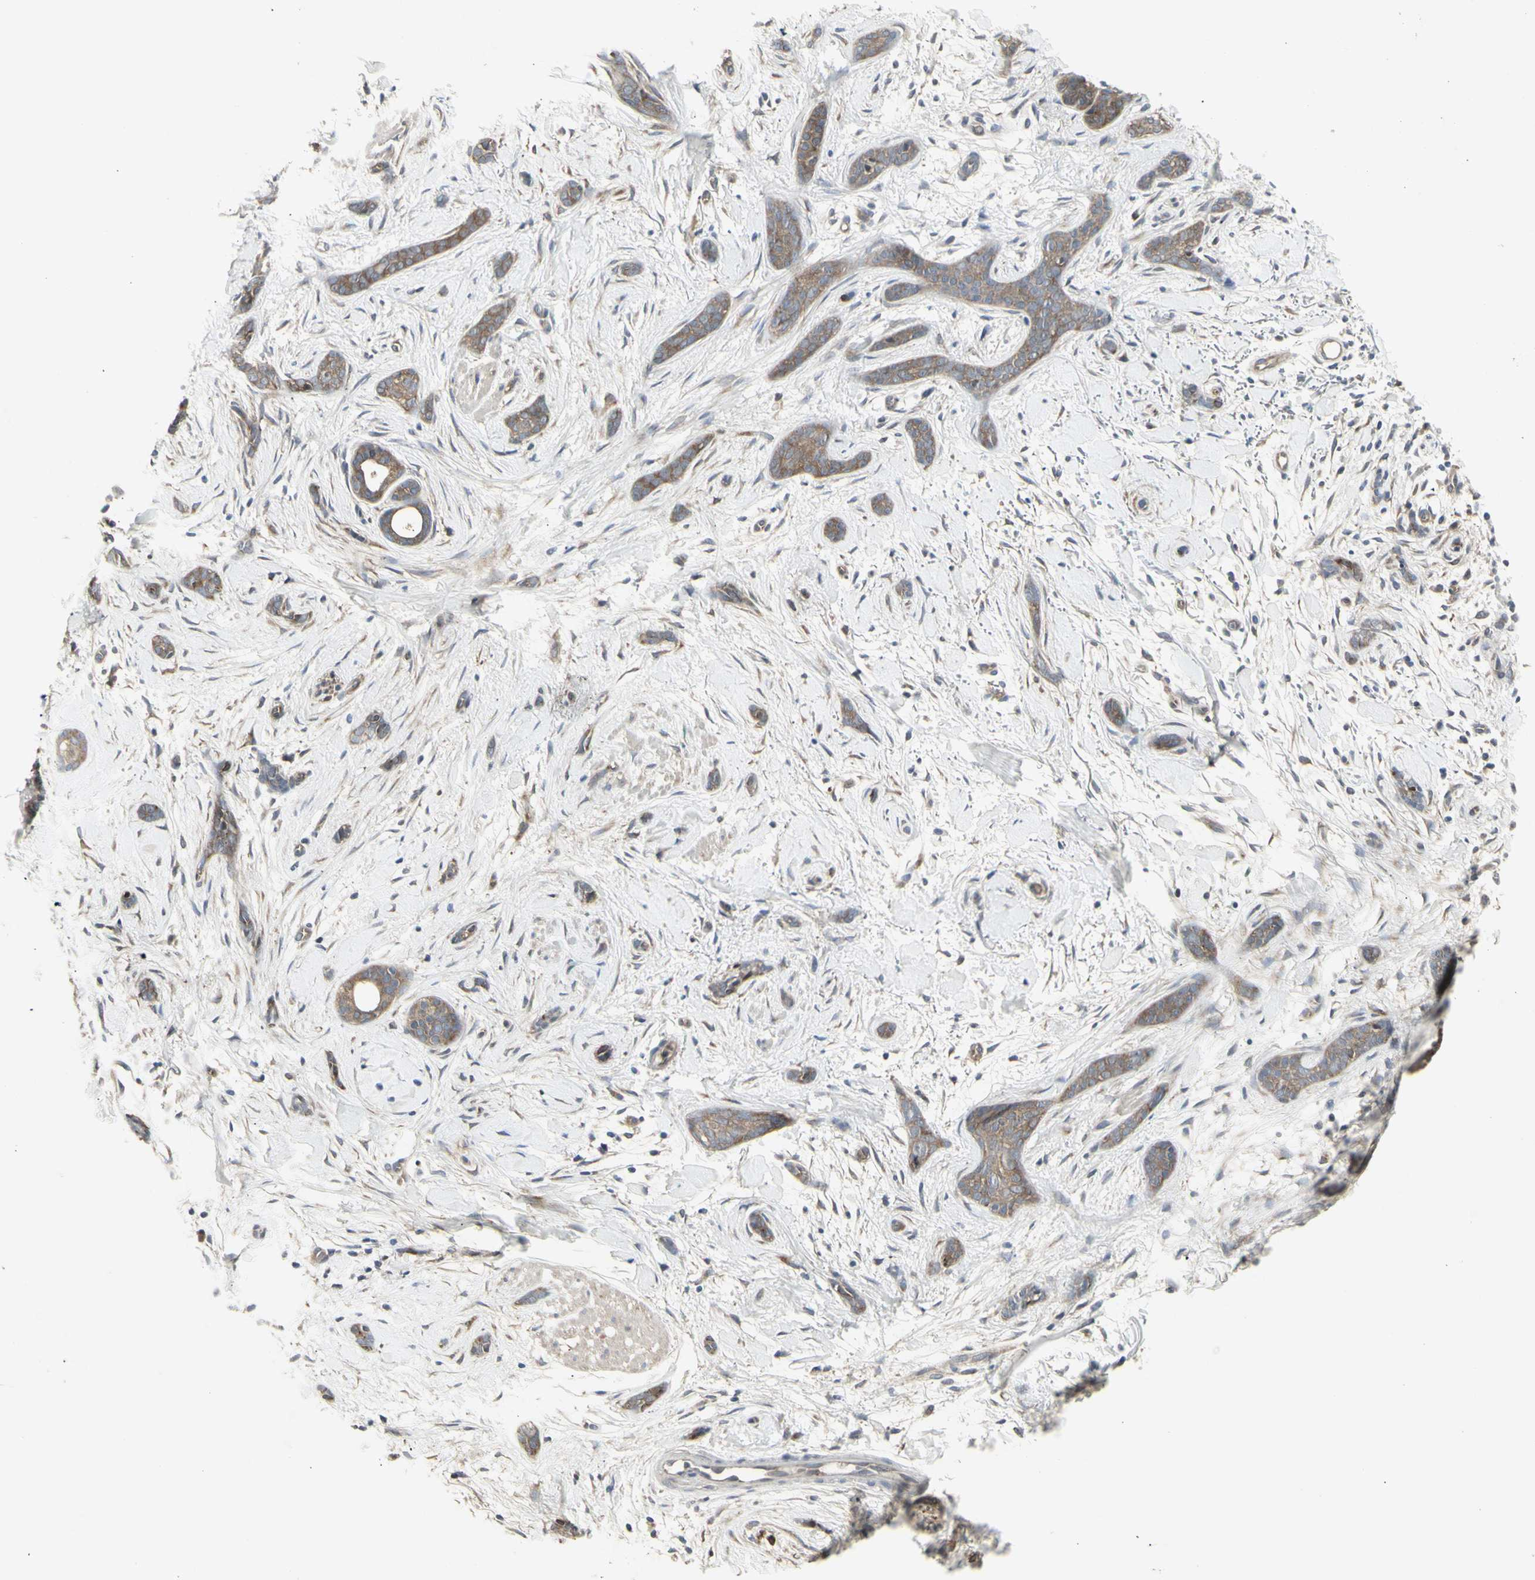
{"staining": {"intensity": "moderate", "quantity": ">75%", "location": "cytoplasmic/membranous"}, "tissue": "skin cancer", "cell_type": "Tumor cells", "image_type": "cancer", "snomed": [{"axis": "morphology", "description": "Basal cell carcinoma"}, {"axis": "morphology", "description": "Adnexal tumor, benign"}, {"axis": "topography", "description": "Skin"}], "caption": "High-power microscopy captured an immunohistochemistry photomicrograph of skin cancer, revealing moderate cytoplasmic/membranous expression in approximately >75% of tumor cells.", "gene": "CHURC1-FNTB", "patient": {"sex": "female", "age": 42}}